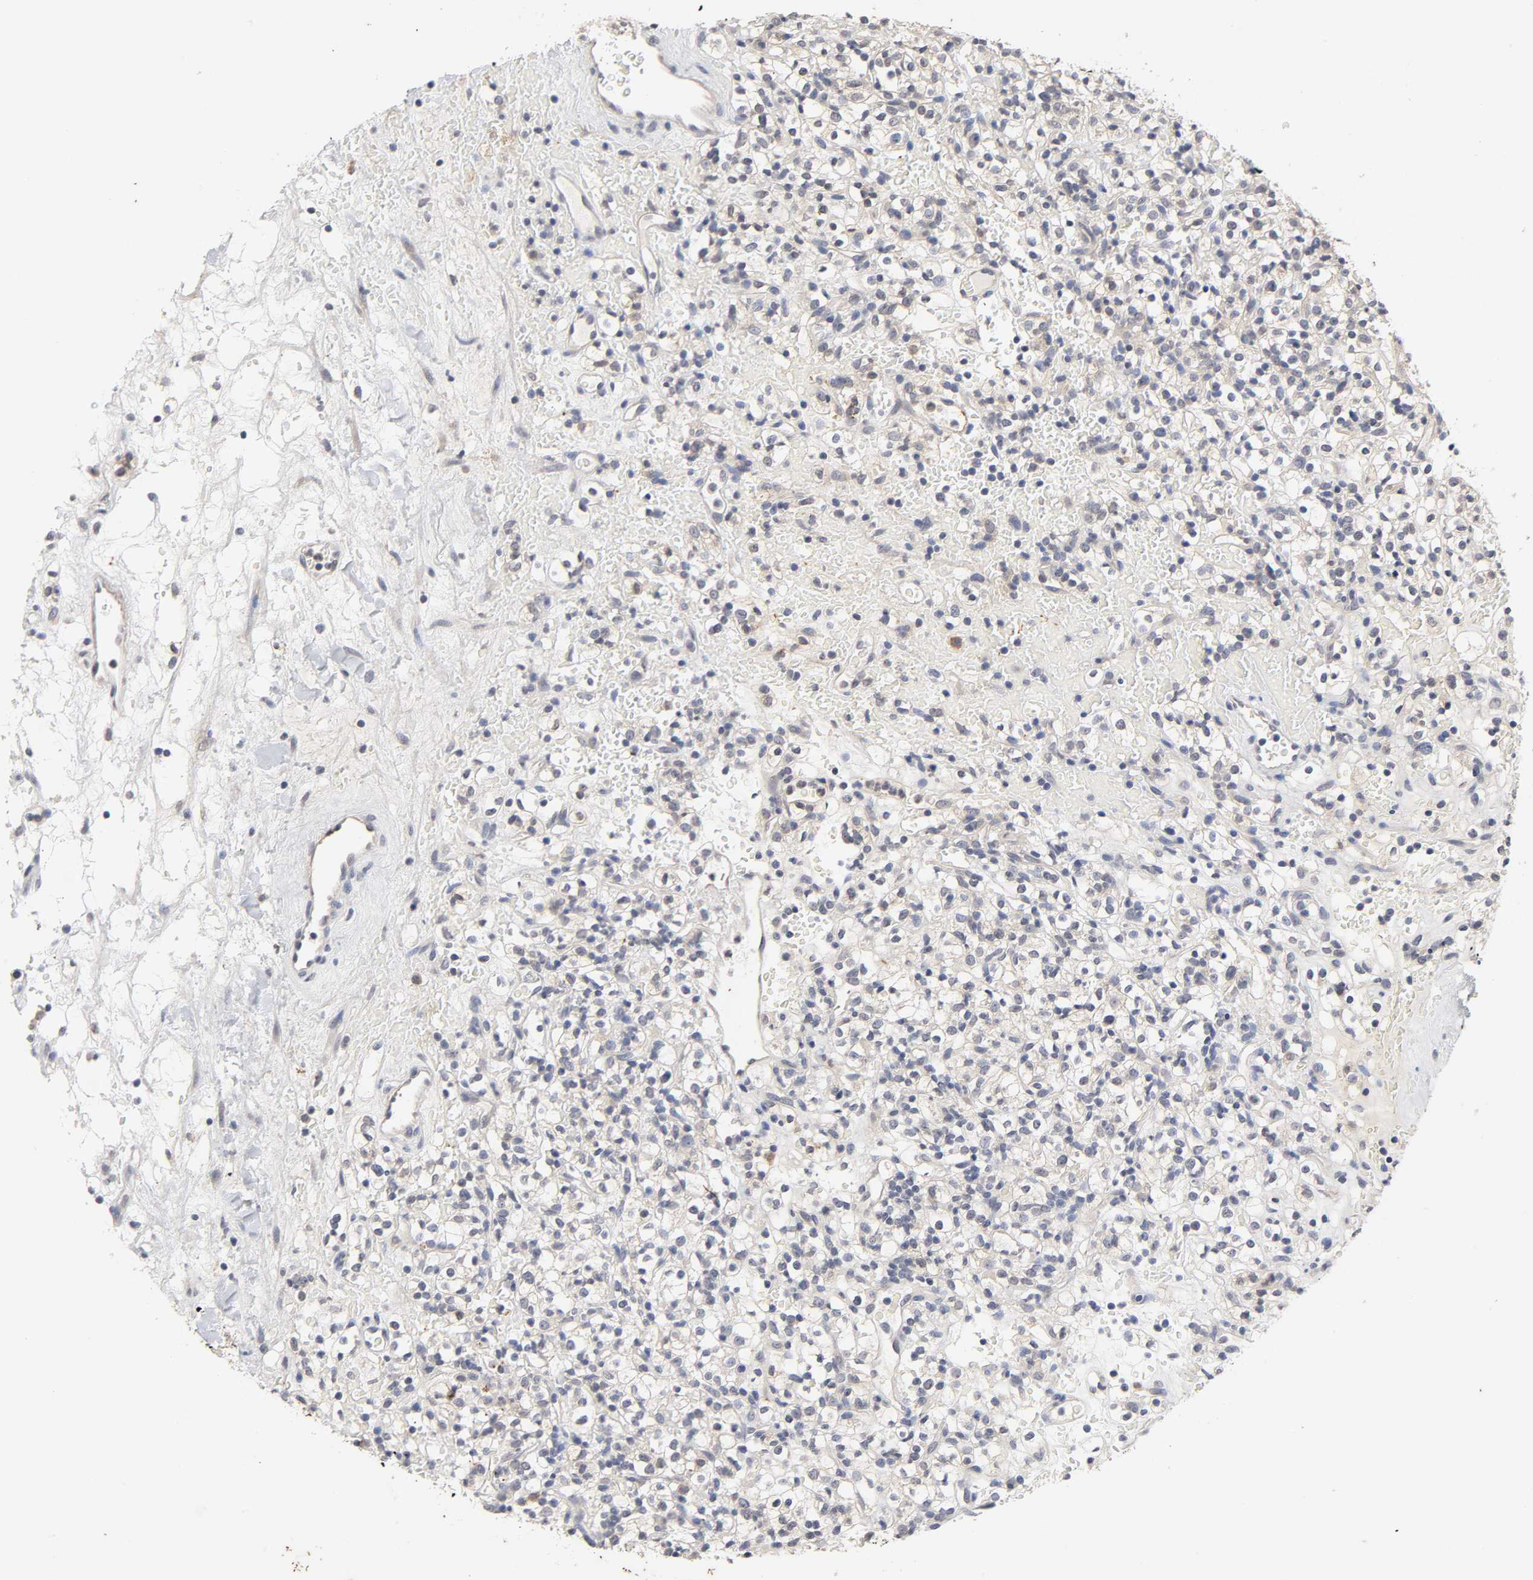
{"staining": {"intensity": "negative", "quantity": "none", "location": "none"}, "tissue": "renal cancer", "cell_type": "Tumor cells", "image_type": "cancer", "snomed": [{"axis": "morphology", "description": "Normal tissue, NOS"}, {"axis": "morphology", "description": "Adenocarcinoma, NOS"}, {"axis": "topography", "description": "Kidney"}], "caption": "This is a histopathology image of IHC staining of renal cancer, which shows no staining in tumor cells.", "gene": "CXADR", "patient": {"sex": "female", "age": 72}}